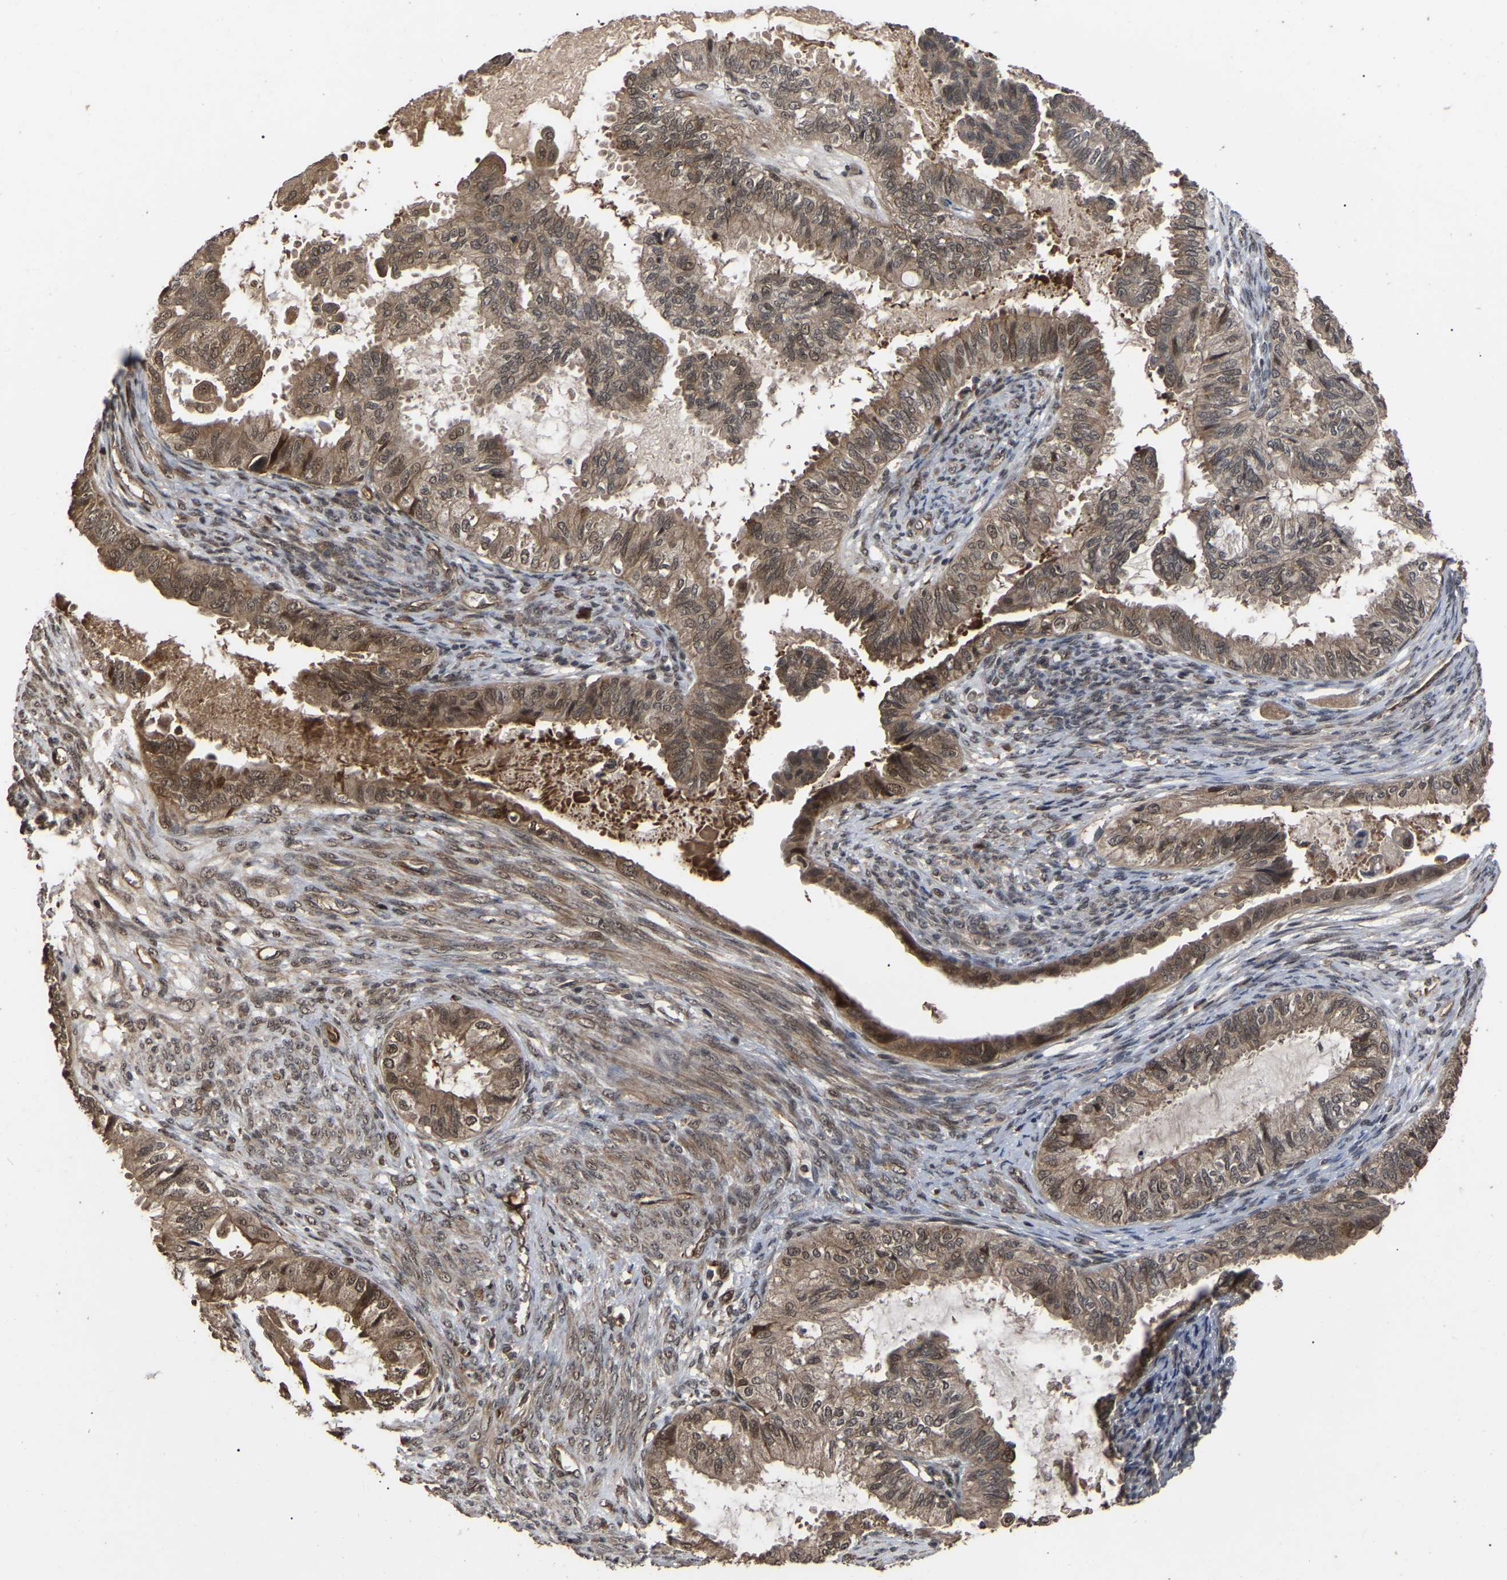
{"staining": {"intensity": "moderate", "quantity": ">75%", "location": "cytoplasmic/membranous"}, "tissue": "cervical cancer", "cell_type": "Tumor cells", "image_type": "cancer", "snomed": [{"axis": "morphology", "description": "Normal tissue, NOS"}, {"axis": "morphology", "description": "Adenocarcinoma, NOS"}, {"axis": "topography", "description": "Cervix"}, {"axis": "topography", "description": "Endometrium"}], "caption": "Immunohistochemistry image of neoplastic tissue: human cervical cancer stained using immunohistochemistry exhibits medium levels of moderate protein expression localized specifically in the cytoplasmic/membranous of tumor cells, appearing as a cytoplasmic/membranous brown color.", "gene": "FAM161B", "patient": {"sex": "female", "age": 86}}